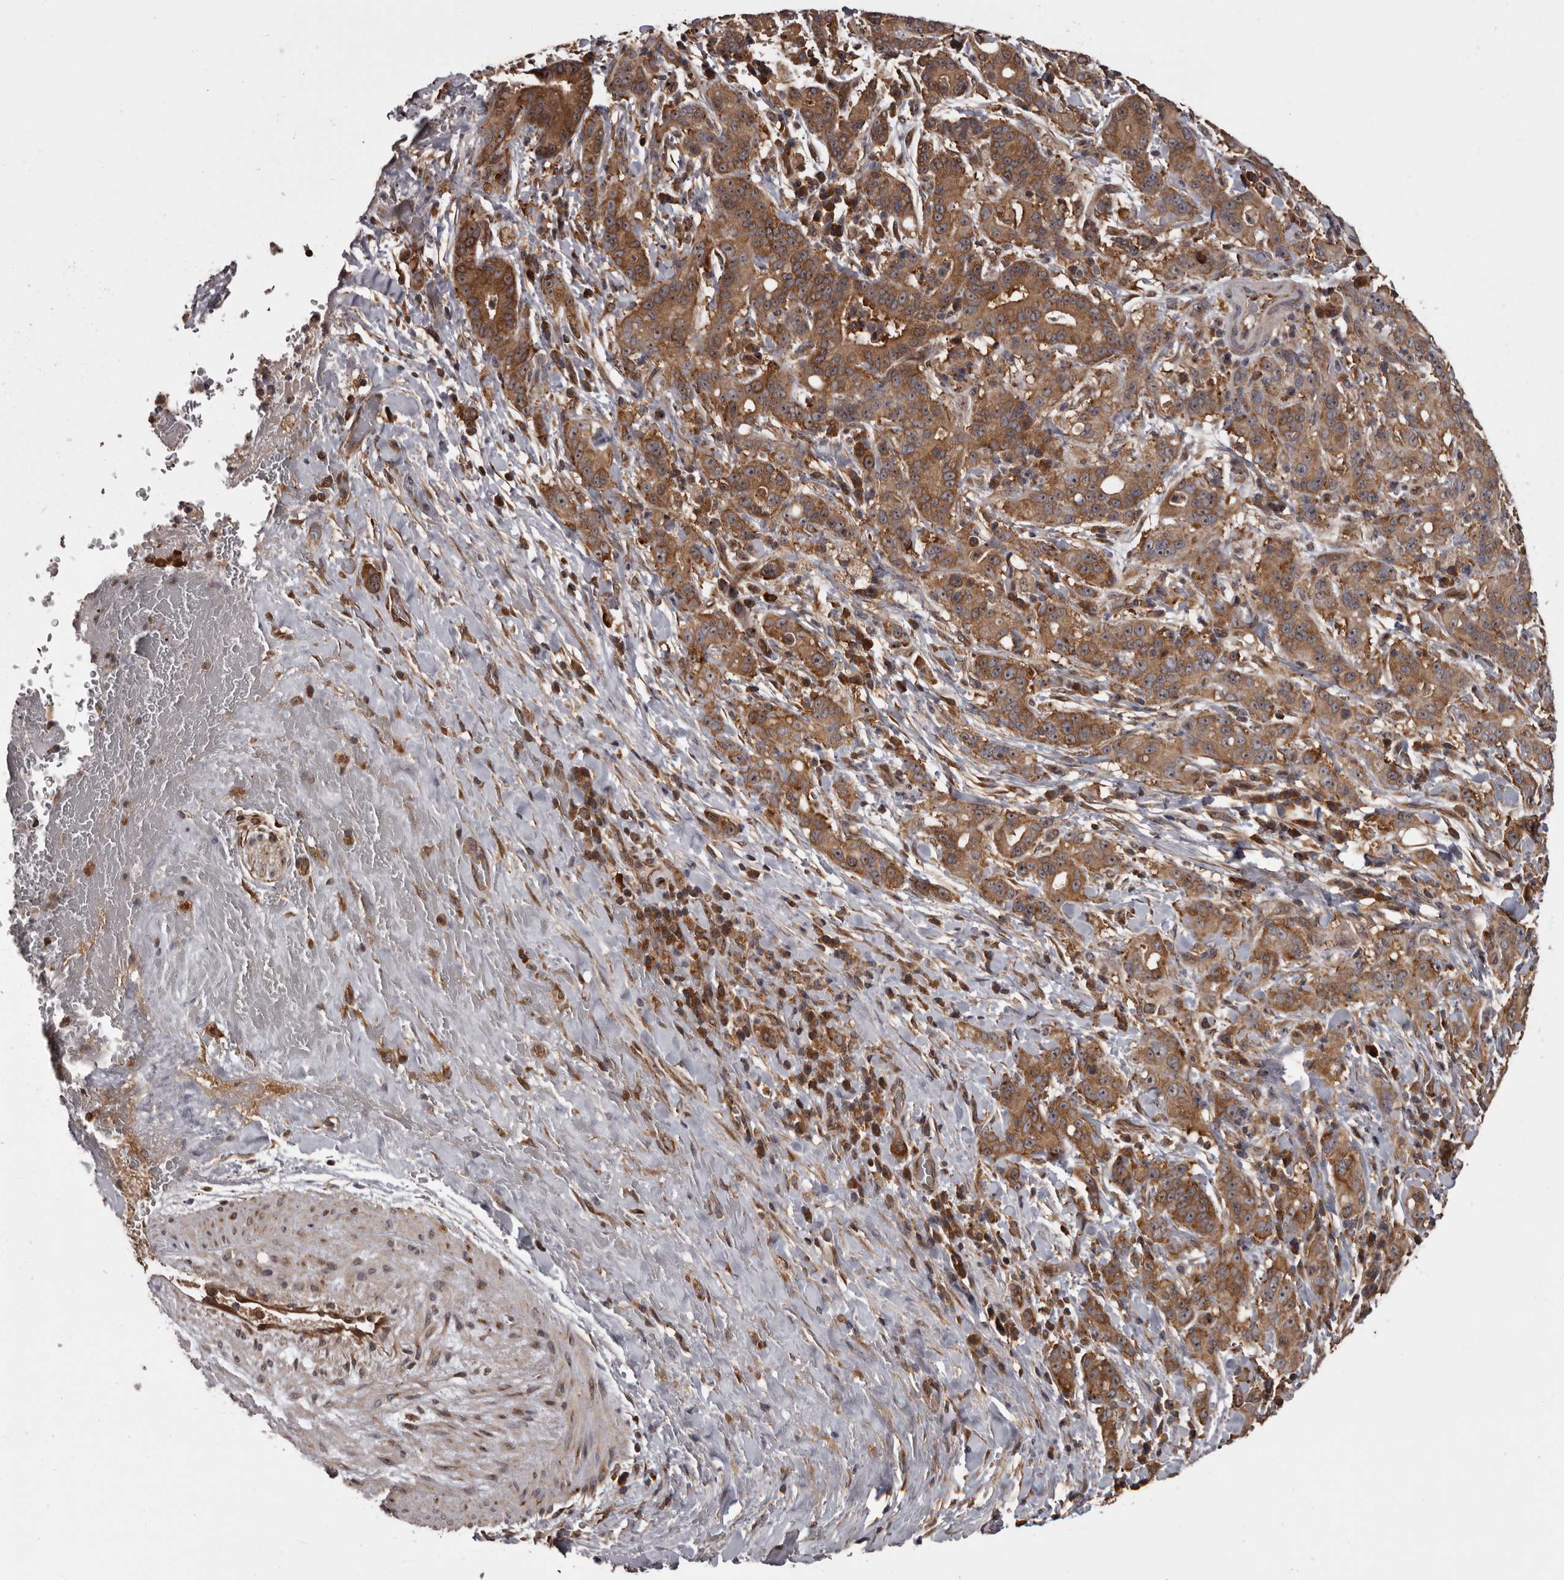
{"staining": {"intensity": "moderate", "quantity": ">75%", "location": "cytoplasmic/membranous"}, "tissue": "liver cancer", "cell_type": "Tumor cells", "image_type": "cancer", "snomed": [{"axis": "morphology", "description": "Cholangiocarcinoma"}, {"axis": "topography", "description": "Liver"}], "caption": "Liver cholangiocarcinoma stained for a protein exhibits moderate cytoplasmic/membranous positivity in tumor cells. The protein is shown in brown color, while the nuclei are stained blue.", "gene": "DARS1", "patient": {"sex": "female", "age": 38}}